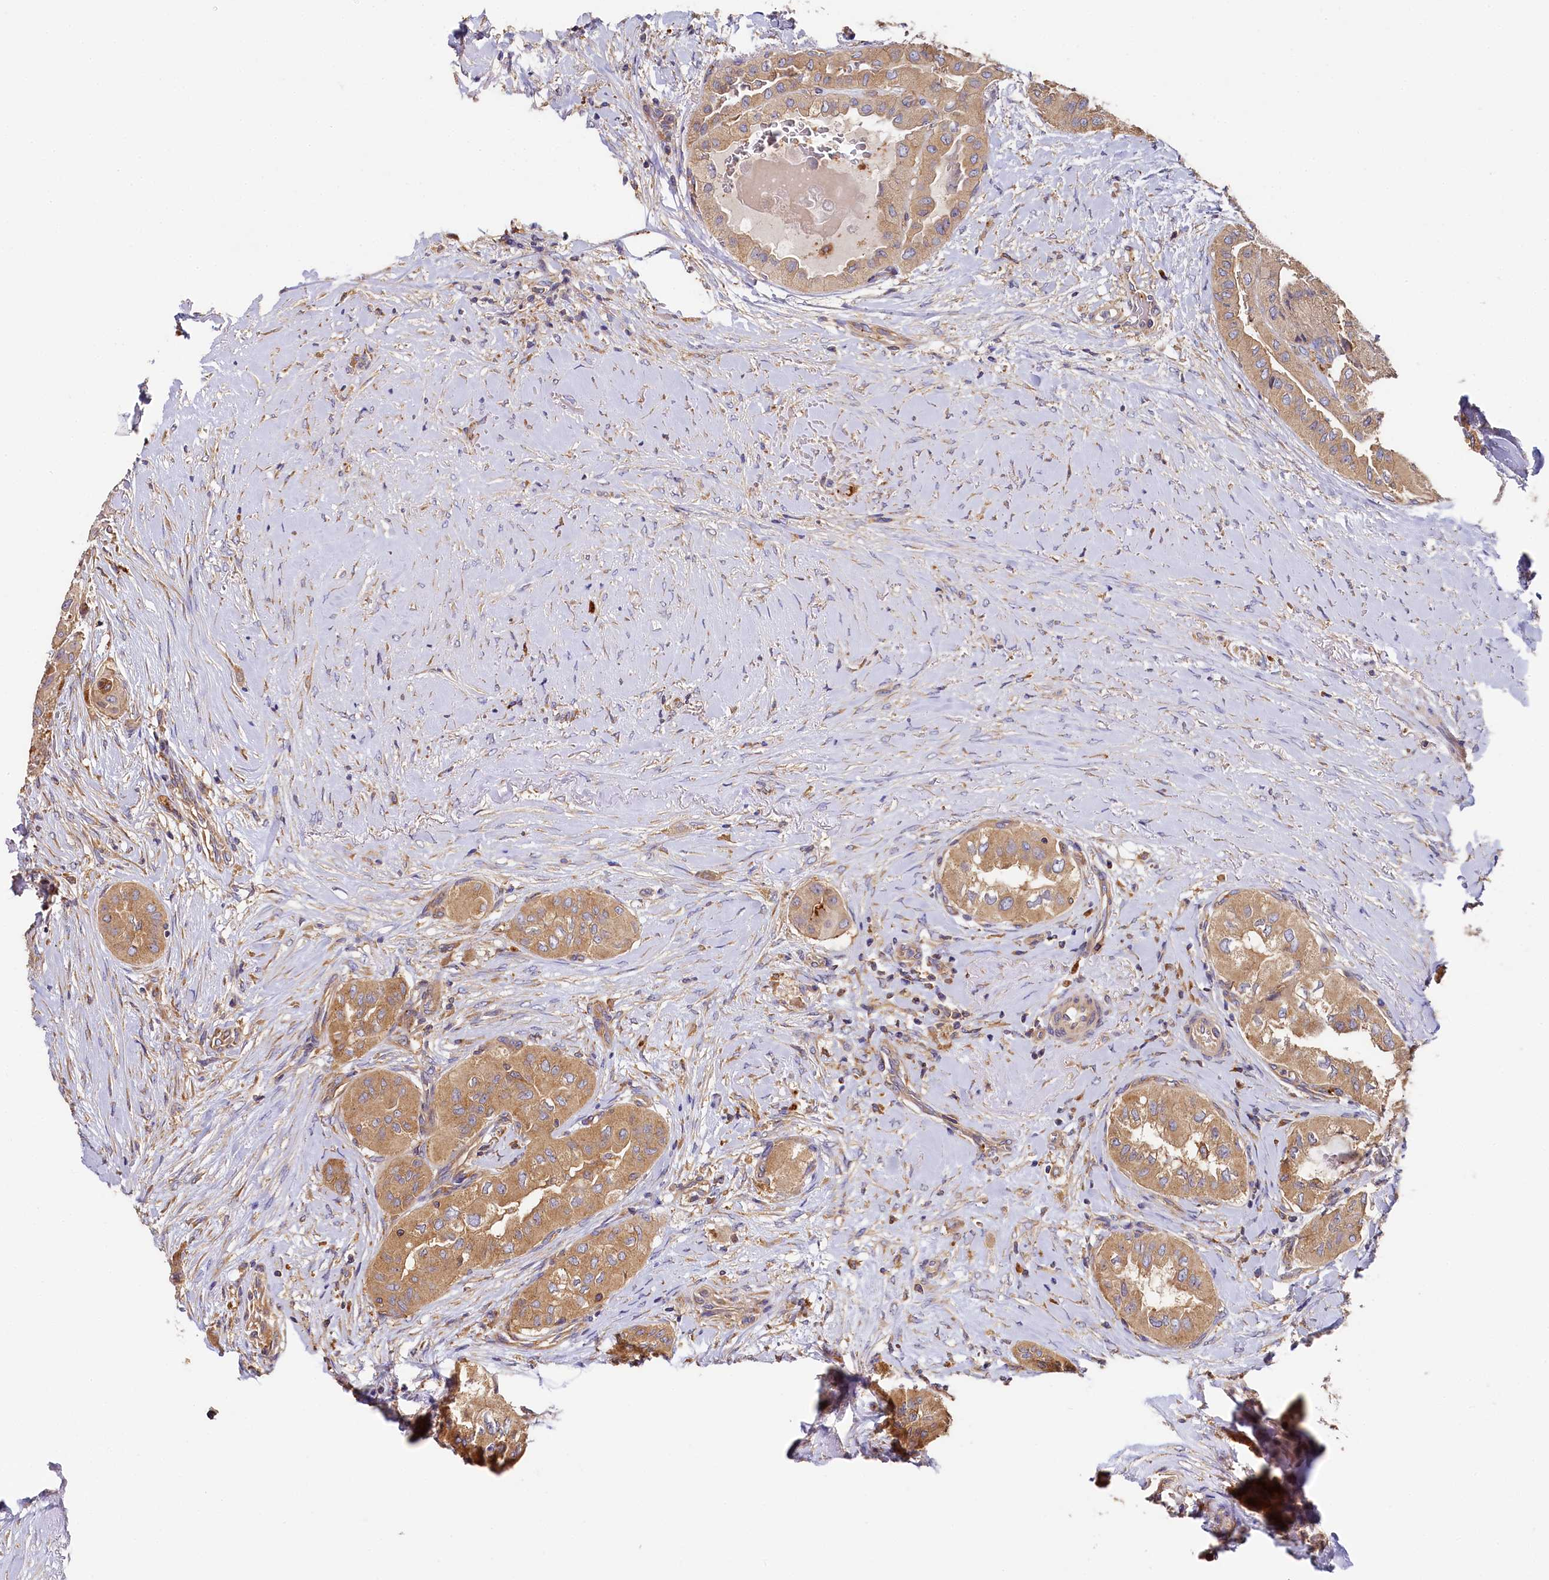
{"staining": {"intensity": "moderate", "quantity": "25%-75%", "location": "cytoplasmic/membranous"}, "tissue": "thyroid cancer", "cell_type": "Tumor cells", "image_type": "cancer", "snomed": [{"axis": "morphology", "description": "Papillary adenocarcinoma, NOS"}, {"axis": "topography", "description": "Thyroid gland"}], "caption": "Protein analysis of thyroid cancer tissue reveals moderate cytoplasmic/membranous expression in about 25%-75% of tumor cells.", "gene": "PPIP5K1", "patient": {"sex": "female", "age": 59}}